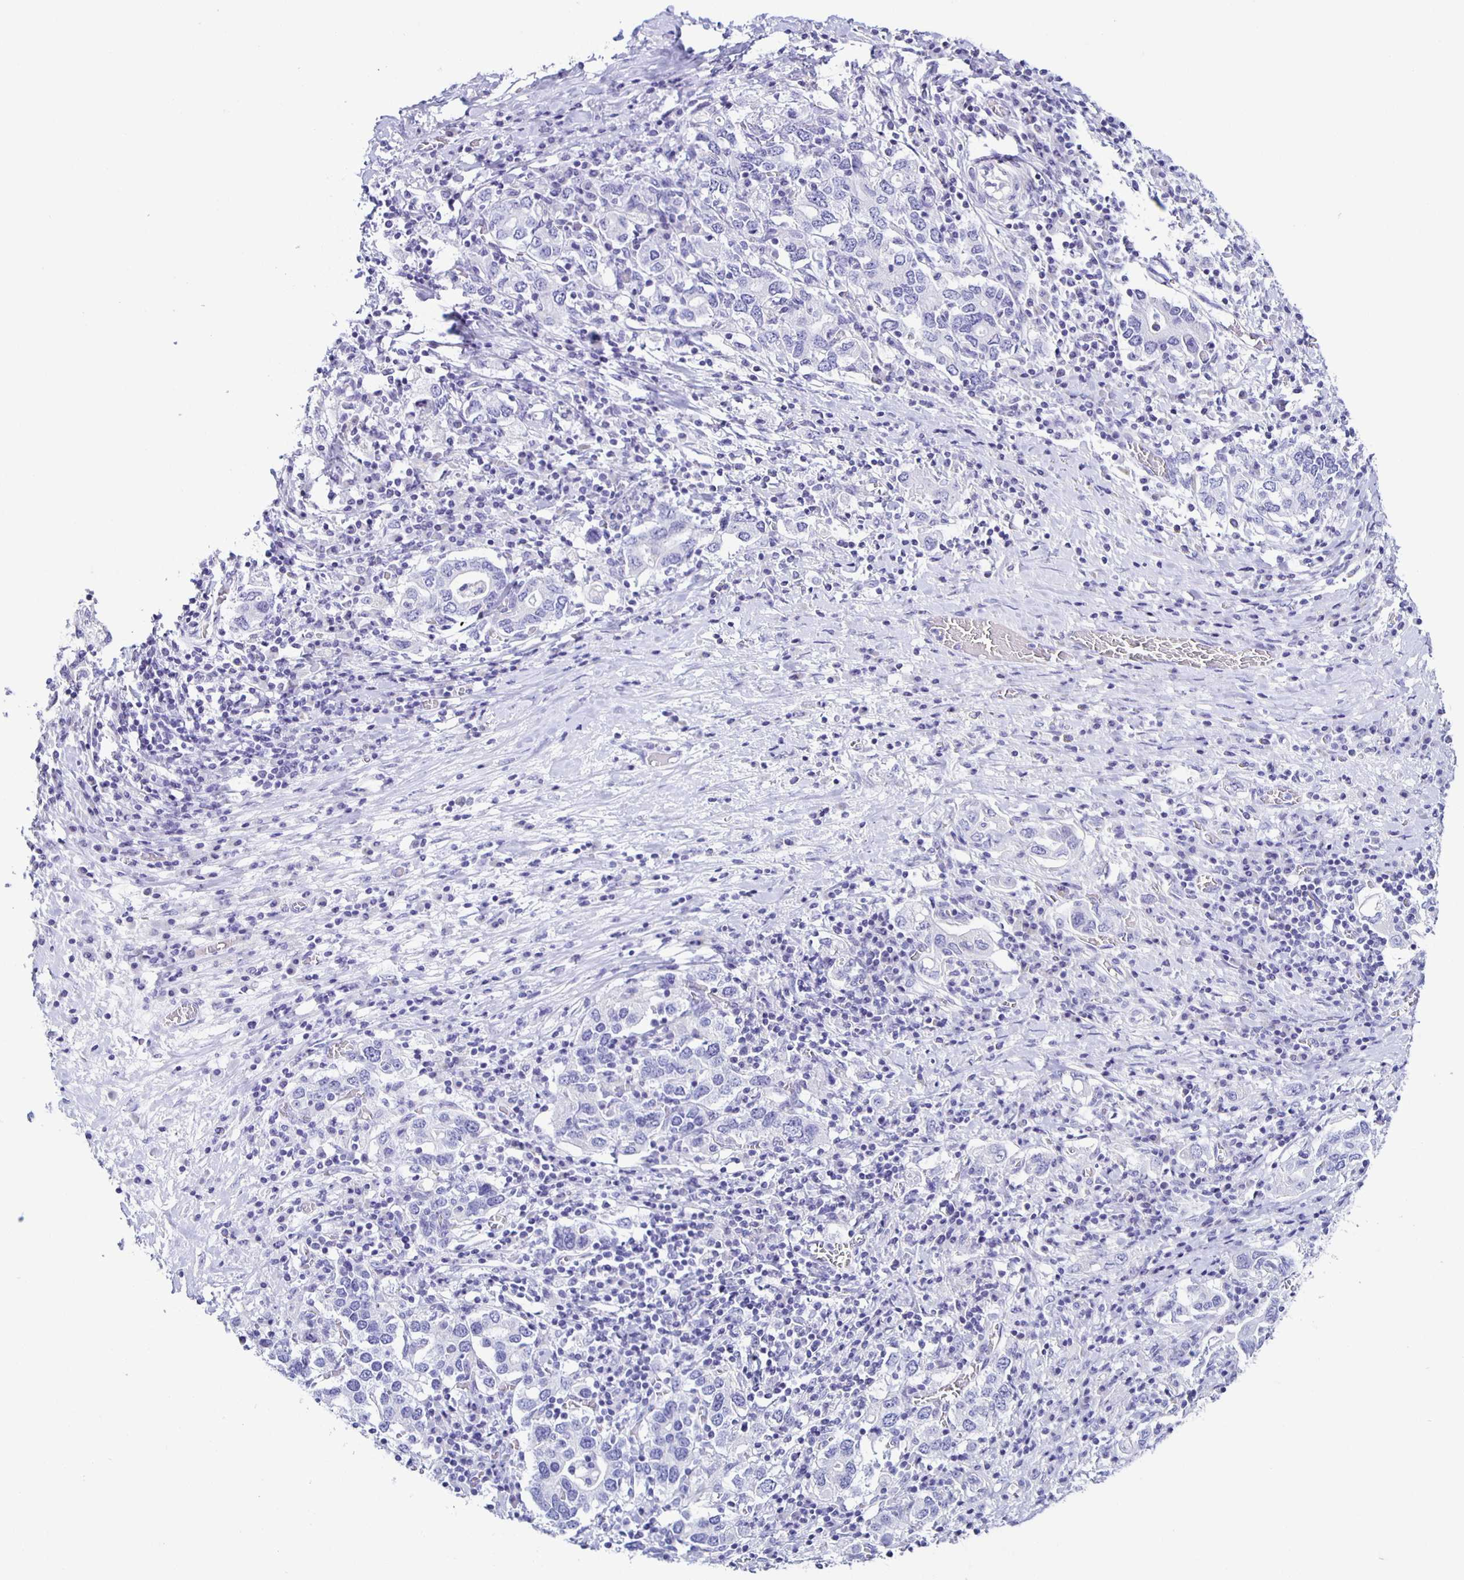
{"staining": {"intensity": "negative", "quantity": "none", "location": "none"}, "tissue": "stomach cancer", "cell_type": "Tumor cells", "image_type": "cancer", "snomed": [{"axis": "morphology", "description": "Adenocarcinoma, NOS"}, {"axis": "topography", "description": "Stomach, upper"}, {"axis": "topography", "description": "Stomach"}], "caption": "Immunohistochemical staining of human stomach cancer (adenocarcinoma) exhibits no significant positivity in tumor cells.", "gene": "AQP6", "patient": {"sex": "male", "age": 62}}